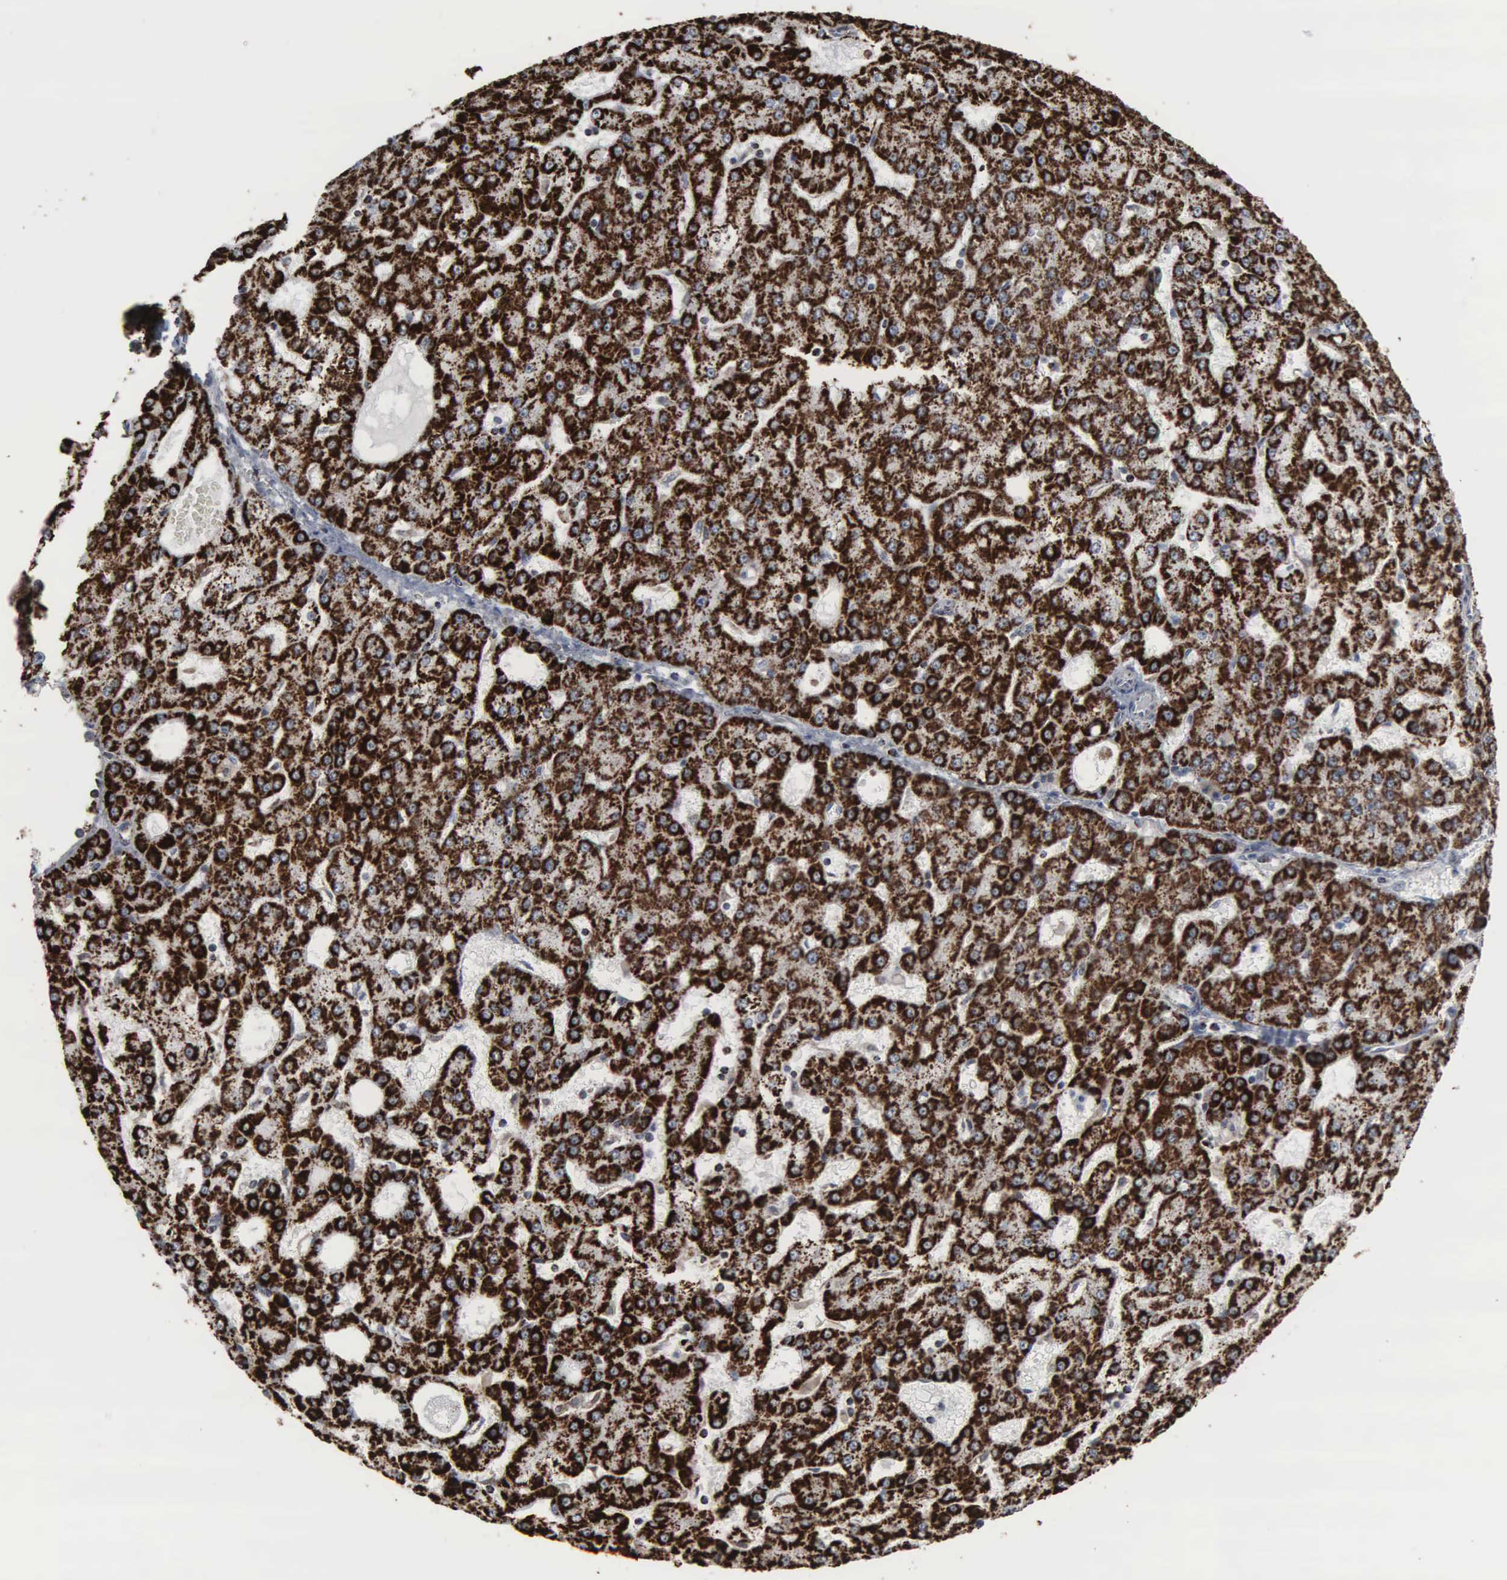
{"staining": {"intensity": "strong", "quantity": ">75%", "location": "cytoplasmic/membranous"}, "tissue": "liver cancer", "cell_type": "Tumor cells", "image_type": "cancer", "snomed": [{"axis": "morphology", "description": "Carcinoma, Hepatocellular, NOS"}, {"axis": "topography", "description": "Liver"}], "caption": "IHC image of neoplastic tissue: liver cancer (hepatocellular carcinoma) stained using immunohistochemistry reveals high levels of strong protein expression localized specifically in the cytoplasmic/membranous of tumor cells, appearing as a cytoplasmic/membranous brown color.", "gene": "HSPA9", "patient": {"sex": "male", "age": 47}}